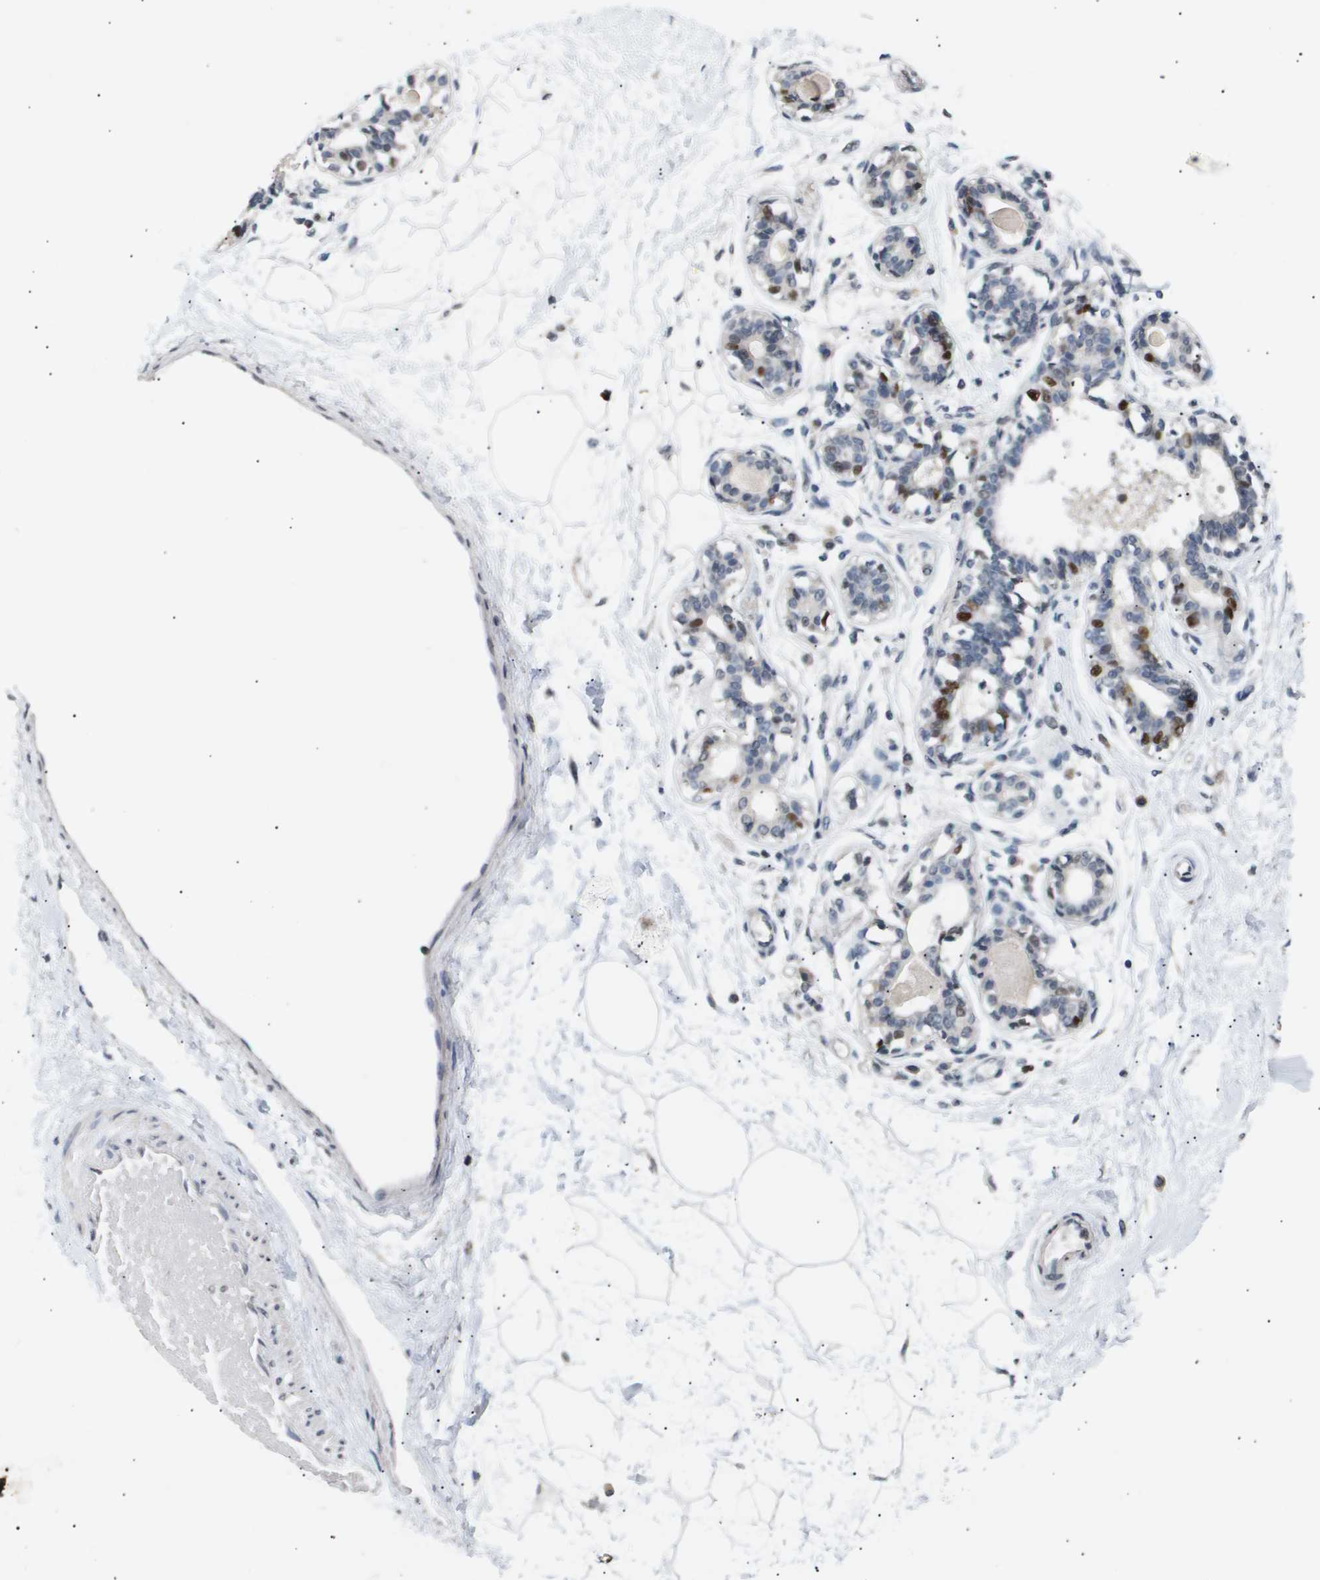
{"staining": {"intensity": "negative", "quantity": "none", "location": "none"}, "tissue": "breast", "cell_type": "Adipocytes", "image_type": "normal", "snomed": [{"axis": "morphology", "description": "Normal tissue, NOS"}, {"axis": "topography", "description": "Breast"}], "caption": "The IHC micrograph has no significant expression in adipocytes of breast.", "gene": "ANAPC2", "patient": {"sex": "female", "age": 45}}